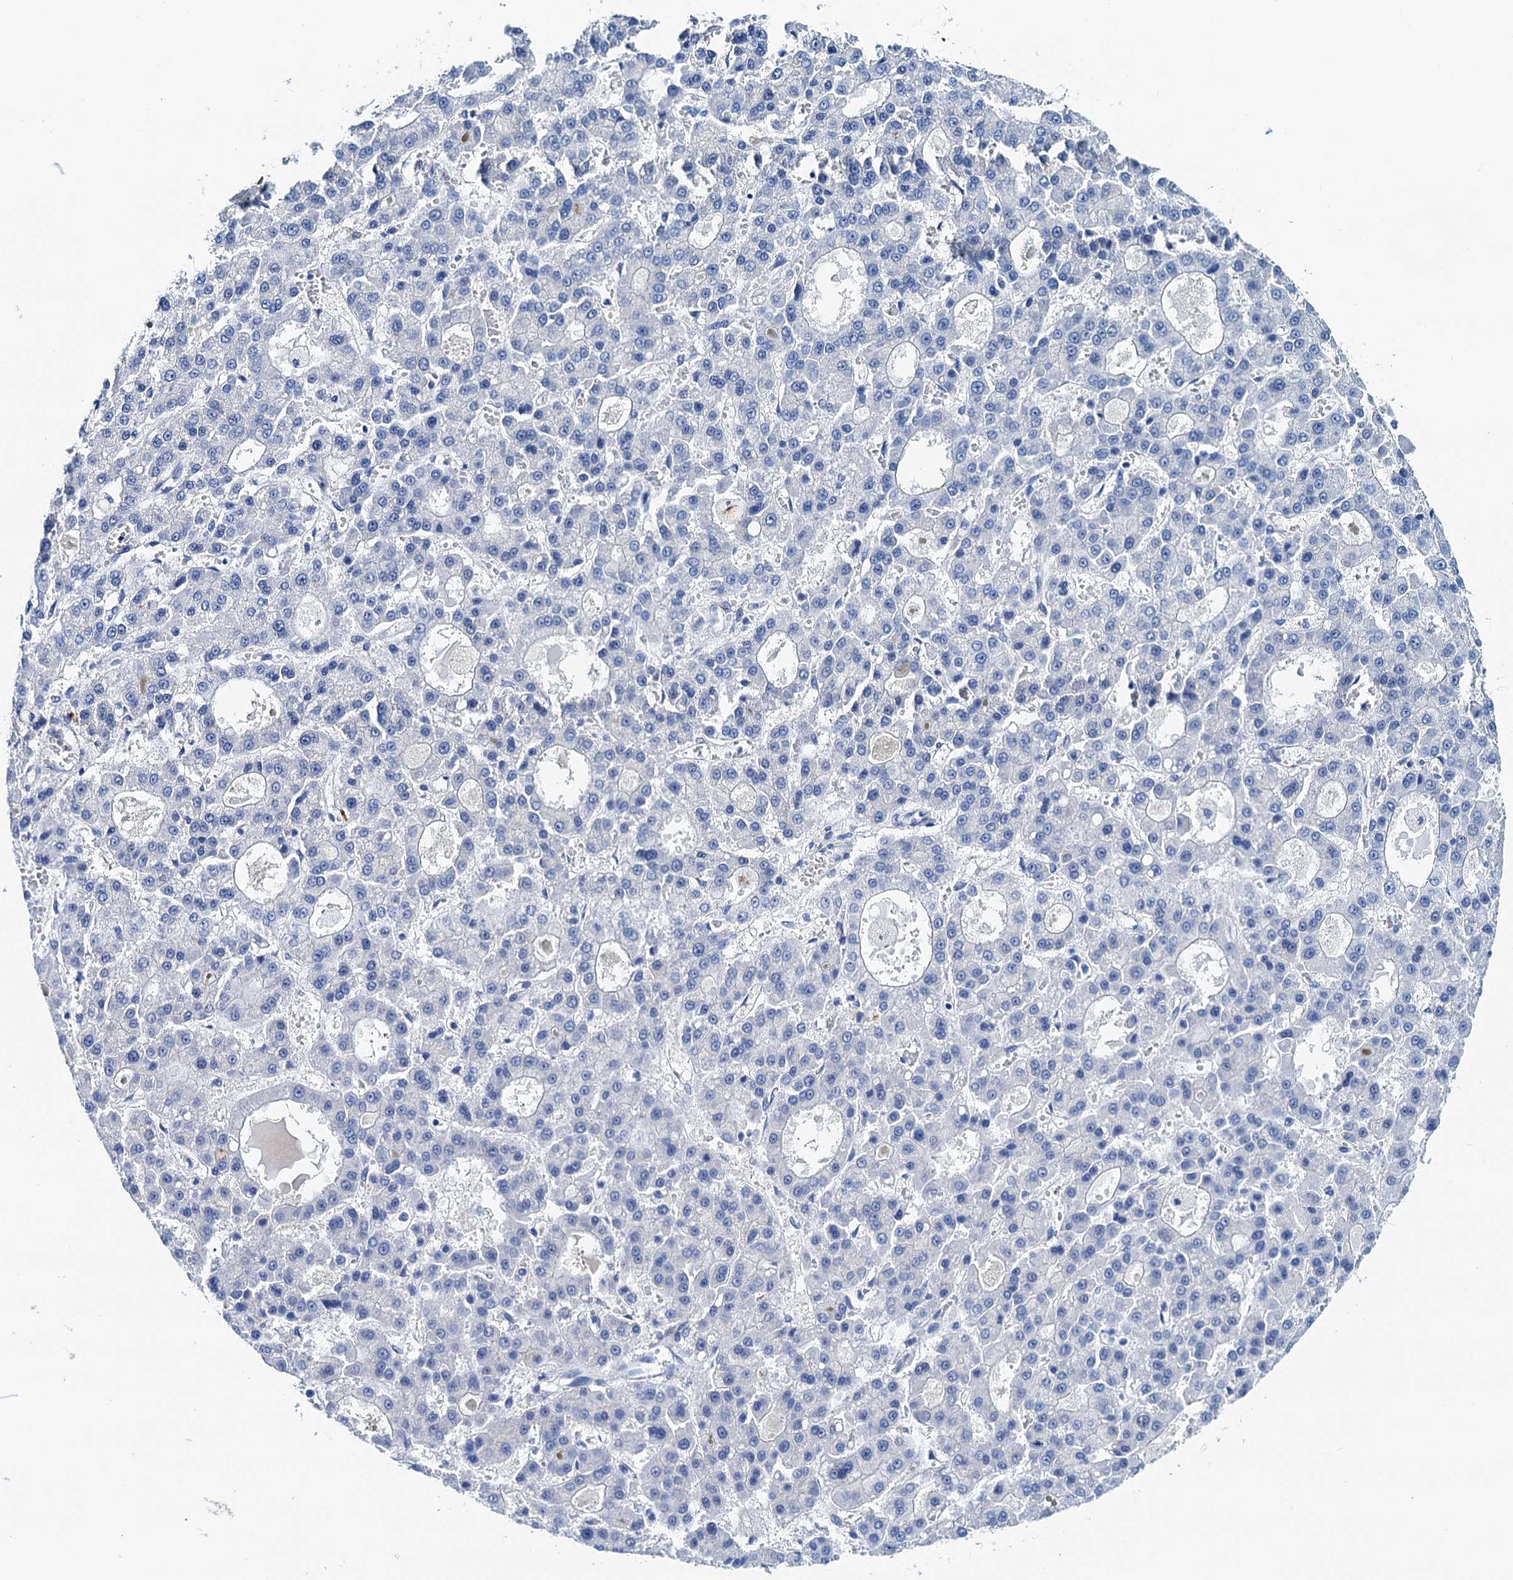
{"staining": {"intensity": "negative", "quantity": "none", "location": "none"}, "tissue": "liver cancer", "cell_type": "Tumor cells", "image_type": "cancer", "snomed": [{"axis": "morphology", "description": "Carcinoma, Hepatocellular, NOS"}, {"axis": "topography", "description": "Liver"}], "caption": "The image displays no staining of tumor cells in liver cancer.", "gene": "NLRP10", "patient": {"sex": "male", "age": 70}}